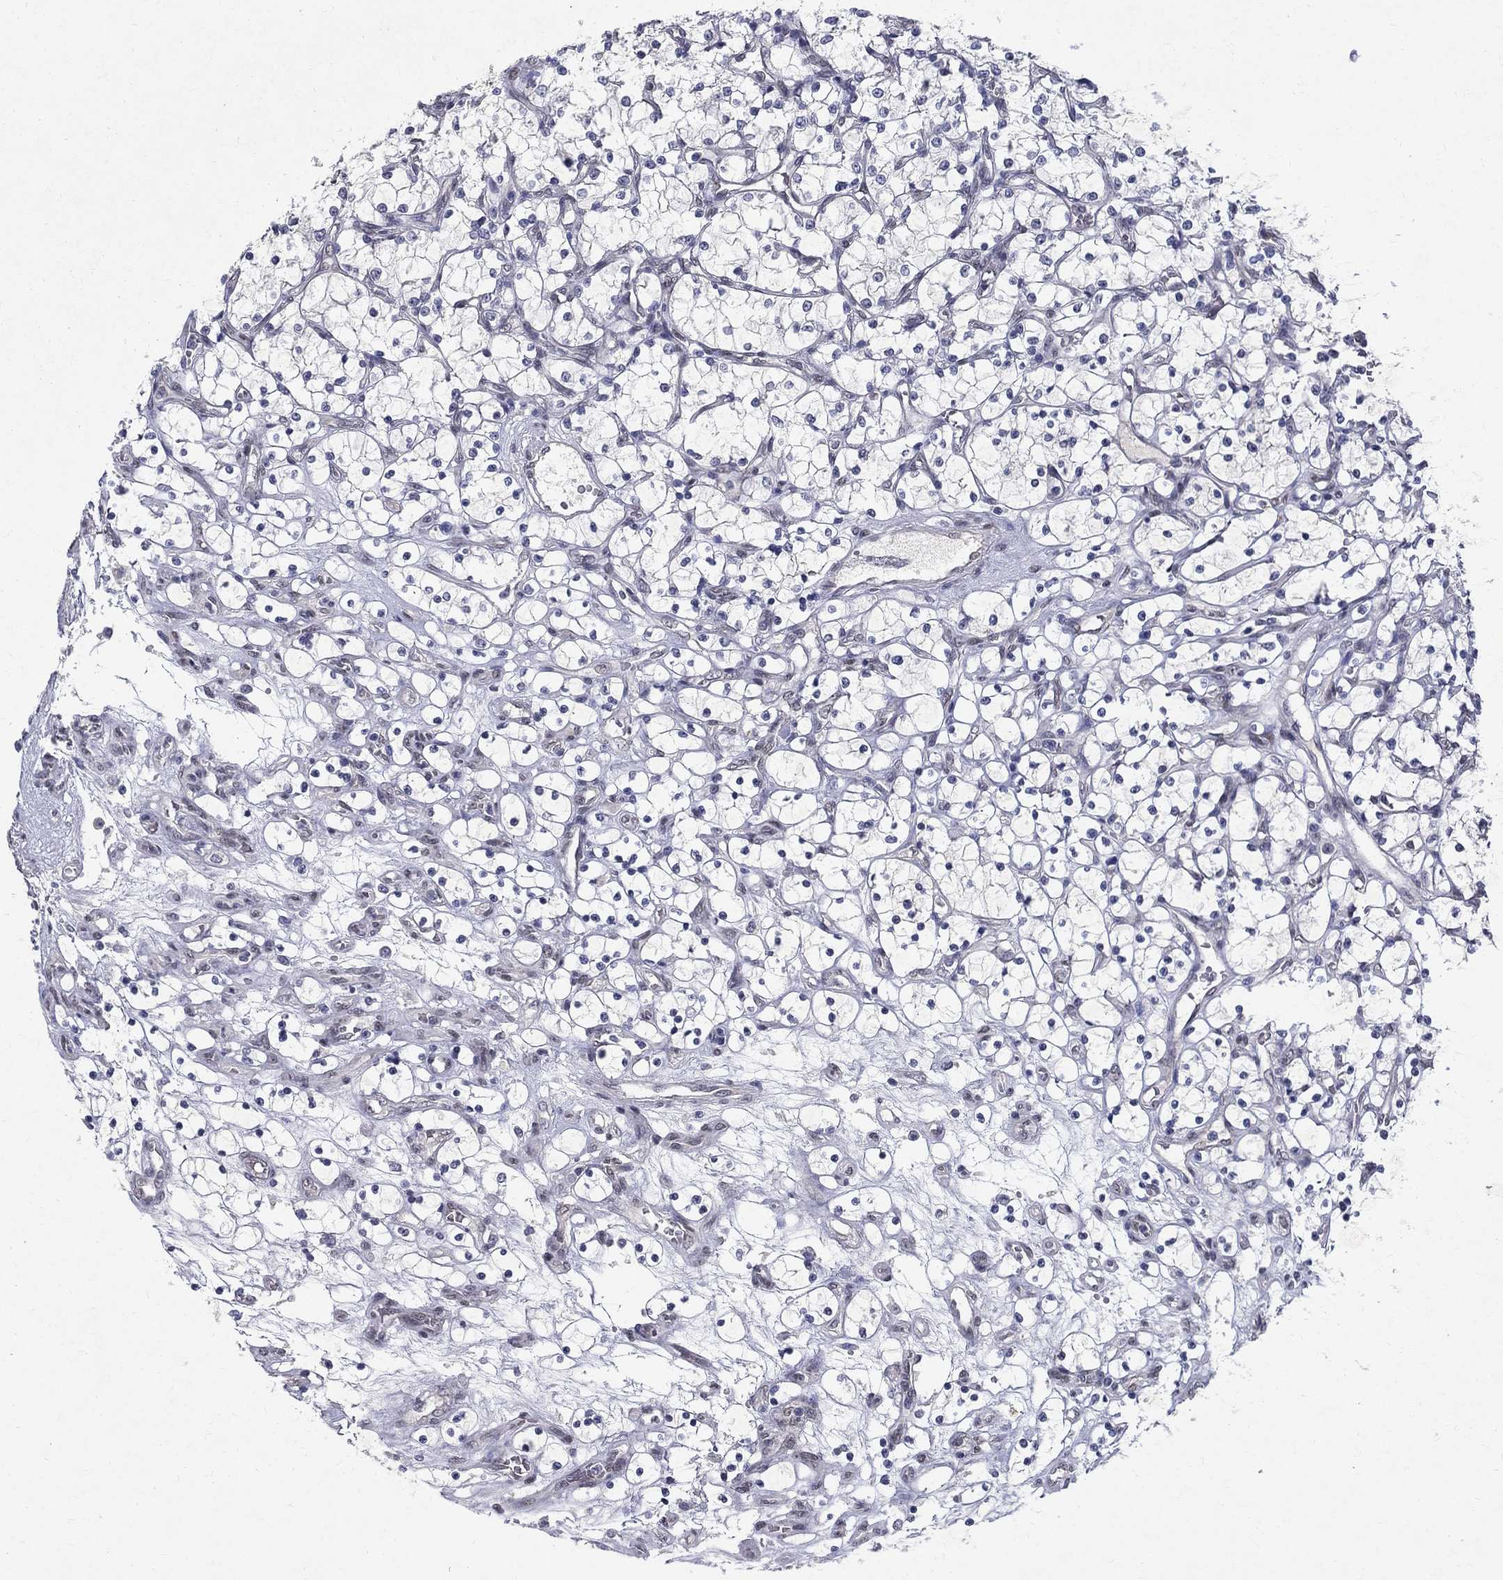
{"staining": {"intensity": "negative", "quantity": "none", "location": "none"}, "tissue": "renal cancer", "cell_type": "Tumor cells", "image_type": "cancer", "snomed": [{"axis": "morphology", "description": "Adenocarcinoma, NOS"}, {"axis": "topography", "description": "Kidney"}], "caption": "IHC of renal cancer exhibits no expression in tumor cells.", "gene": "RBFOX1", "patient": {"sex": "female", "age": 69}}